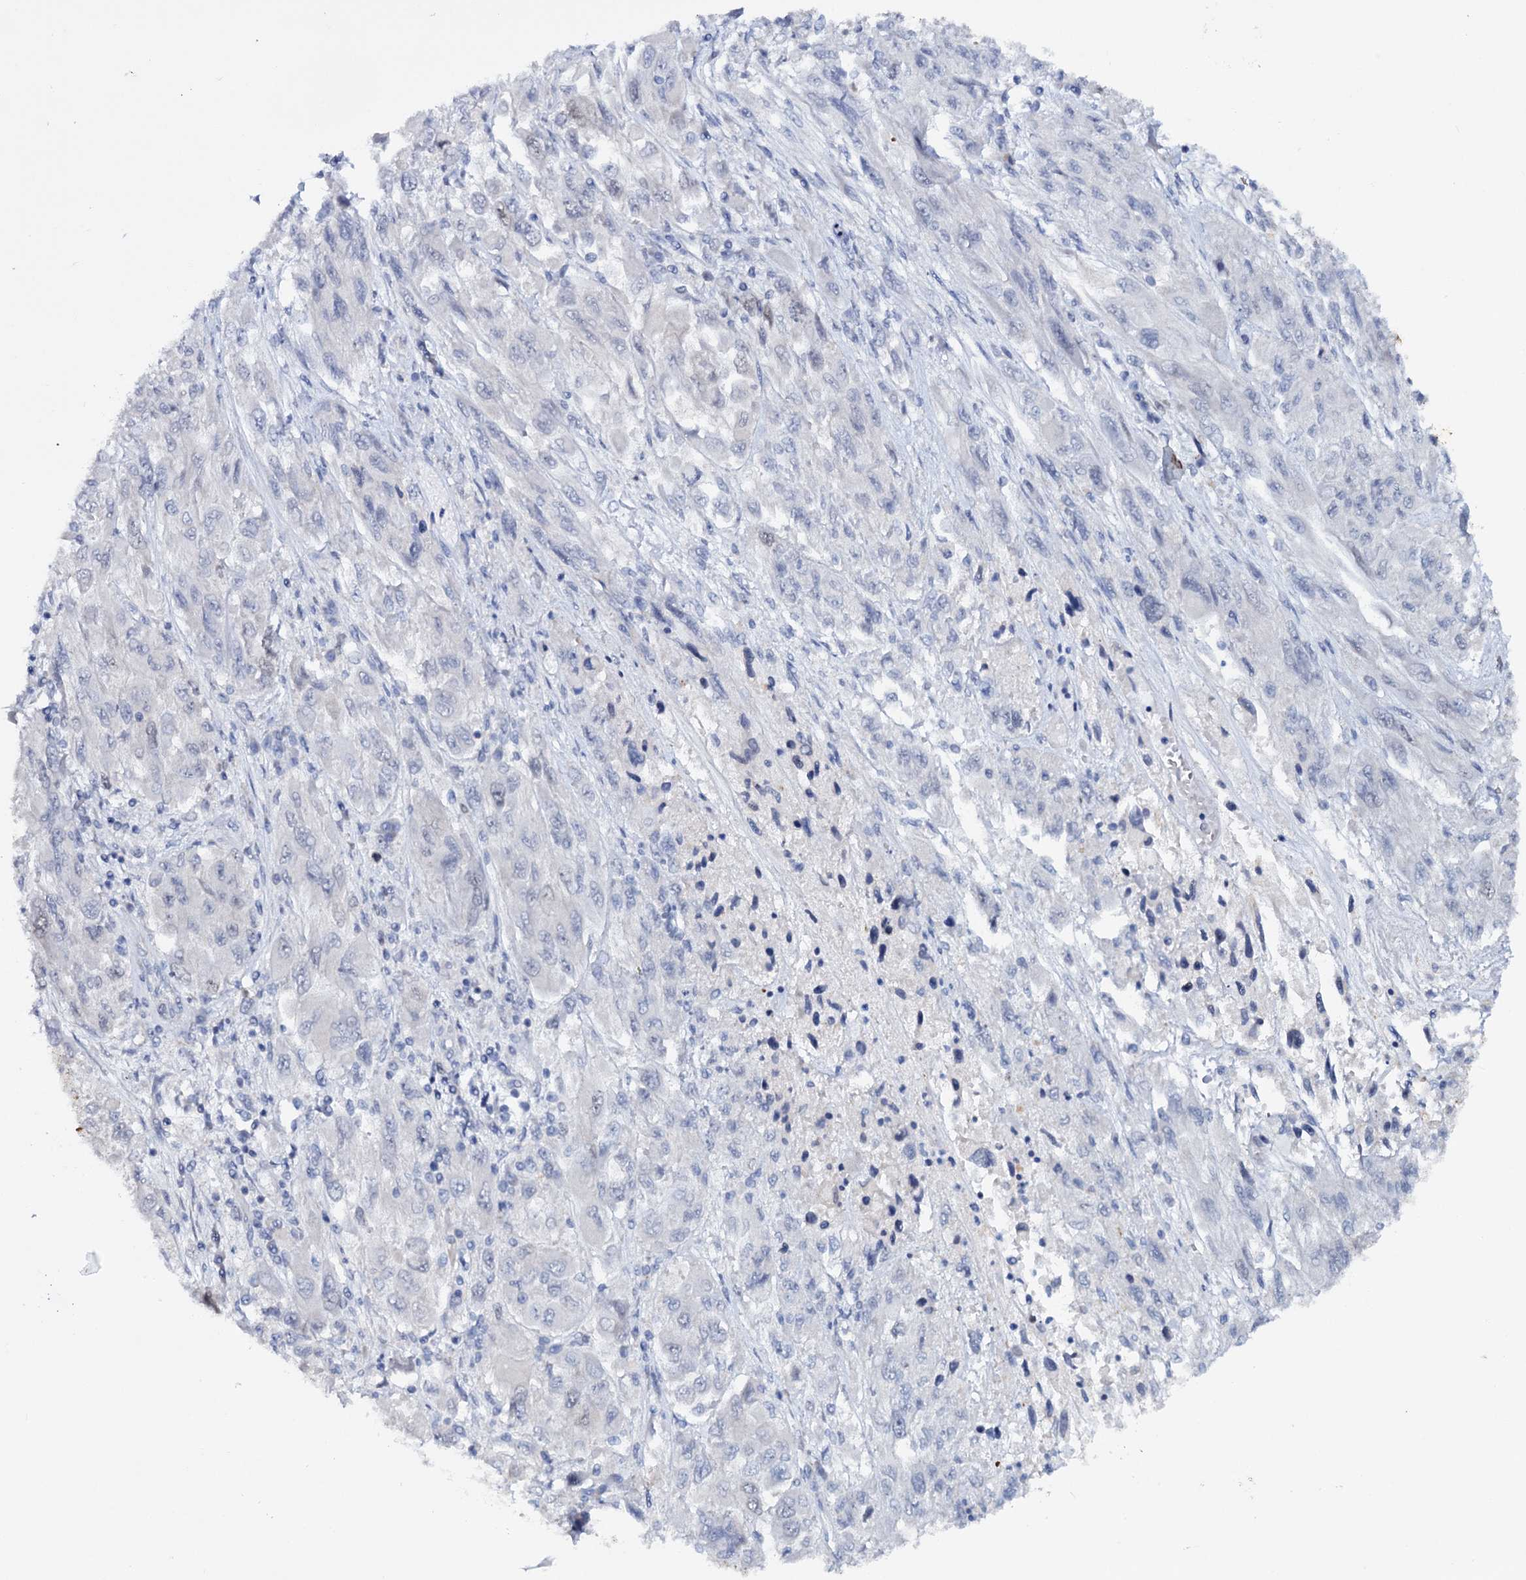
{"staining": {"intensity": "negative", "quantity": "none", "location": "none"}, "tissue": "melanoma", "cell_type": "Tumor cells", "image_type": "cancer", "snomed": [{"axis": "morphology", "description": "Malignant melanoma, NOS"}, {"axis": "topography", "description": "Skin"}], "caption": "The immunohistochemistry image has no significant positivity in tumor cells of melanoma tissue.", "gene": "FAM111B", "patient": {"sex": "female", "age": 91}}